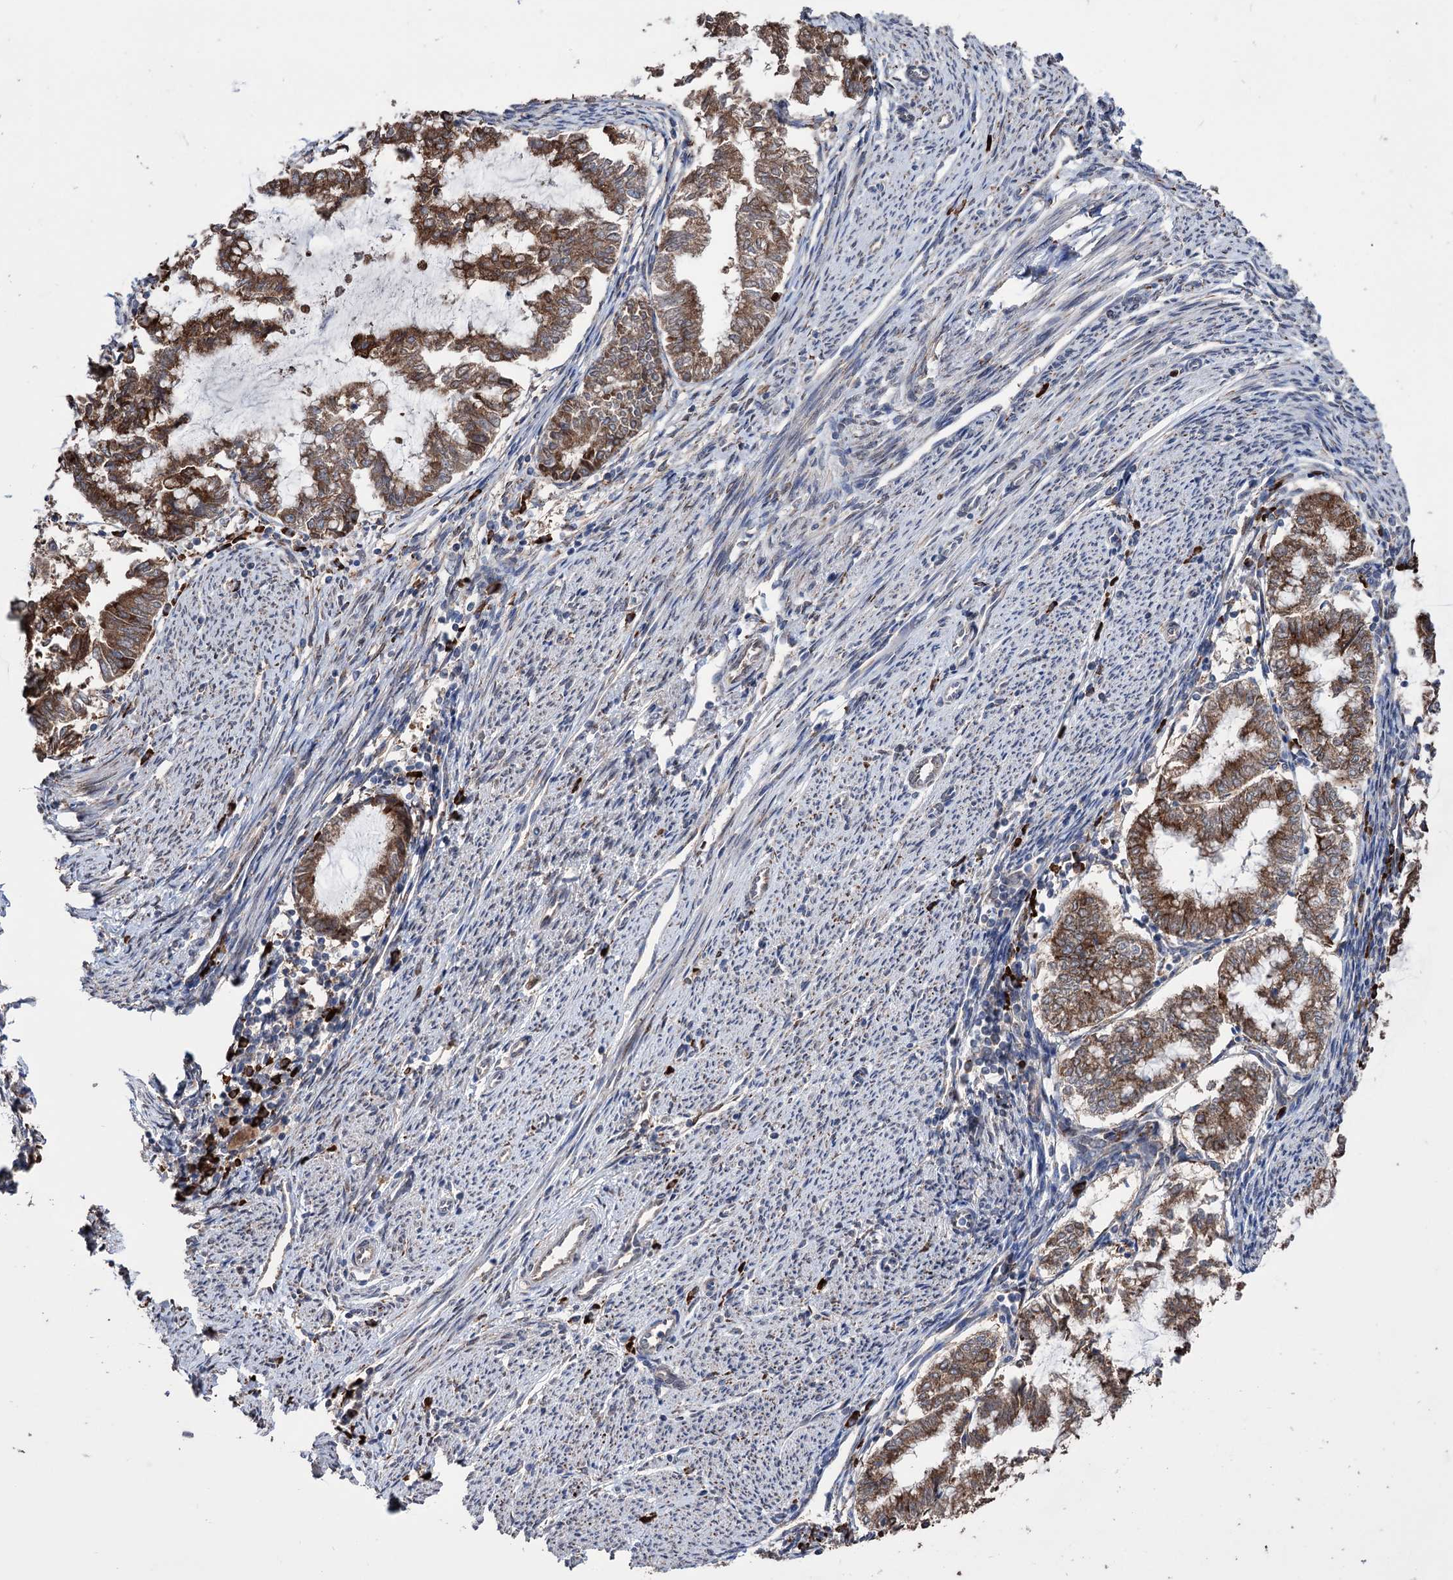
{"staining": {"intensity": "moderate", "quantity": ">75%", "location": "cytoplasmic/membranous"}, "tissue": "endometrial cancer", "cell_type": "Tumor cells", "image_type": "cancer", "snomed": [{"axis": "morphology", "description": "Adenocarcinoma, NOS"}, {"axis": "topography", "description": "Endometrium"}], "caption": "Immunohistochemical staining of adenocarcinoma (endometrial) exhibits moderate cytoplasmic/membranous protein positivity in approximately >75% of tumor cells.", "gene": "CDAN1", "patient": {"sex": "female", "age": 79}}